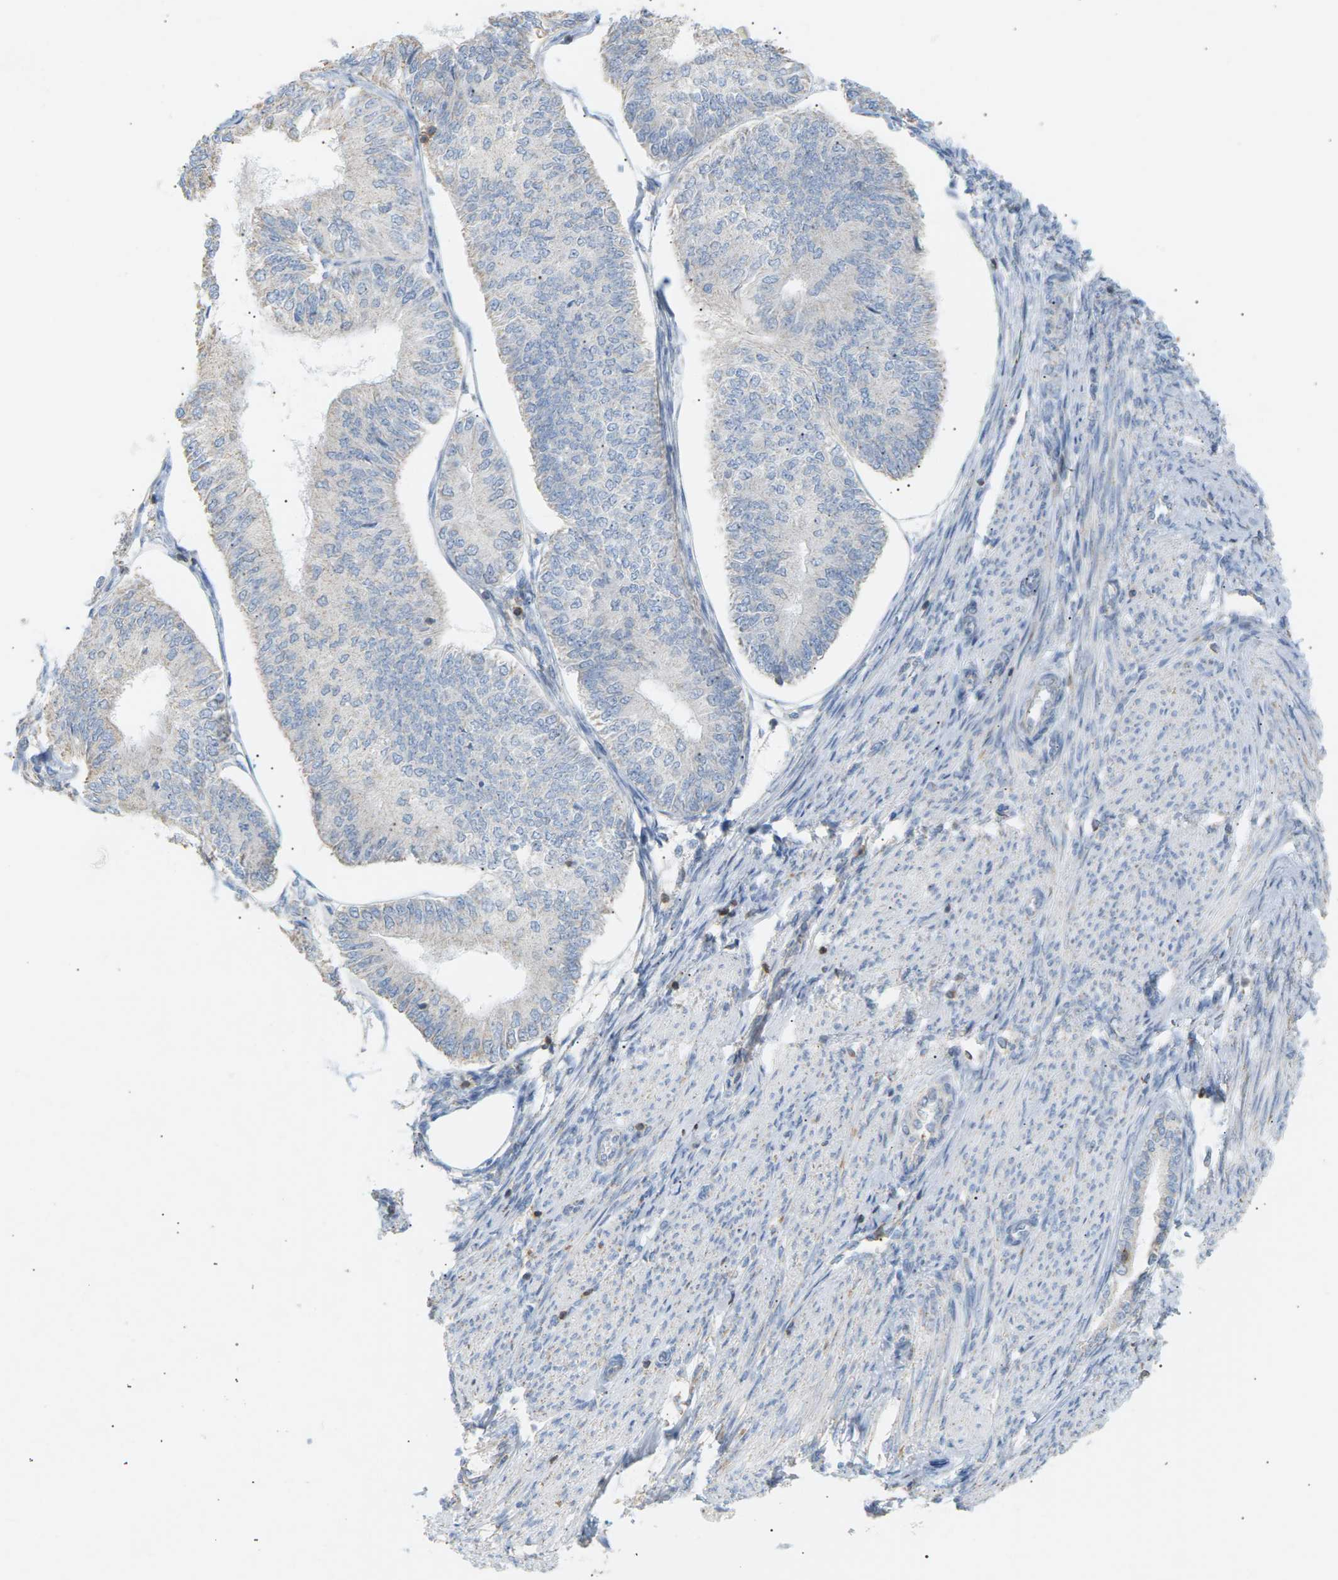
{"staining": {"intensity": "negative", "quantity": "none", "location": "none"}, "tissue": "endometrial cancer", "cell_type": "Tumor cells", "image_type": "cancer", "snomed": [{"axis": "morphology", "description": "Adenocarcinoma, NOS"}, {"axis": "topography", "description": "Endometrium"}], "caption": "This is an IHC histopathology image of human endometrial adenocarcinoma. There is no expression in tumor cells.", "gene": "LIME1", "patient": {"sex": "female", "age": 58}}